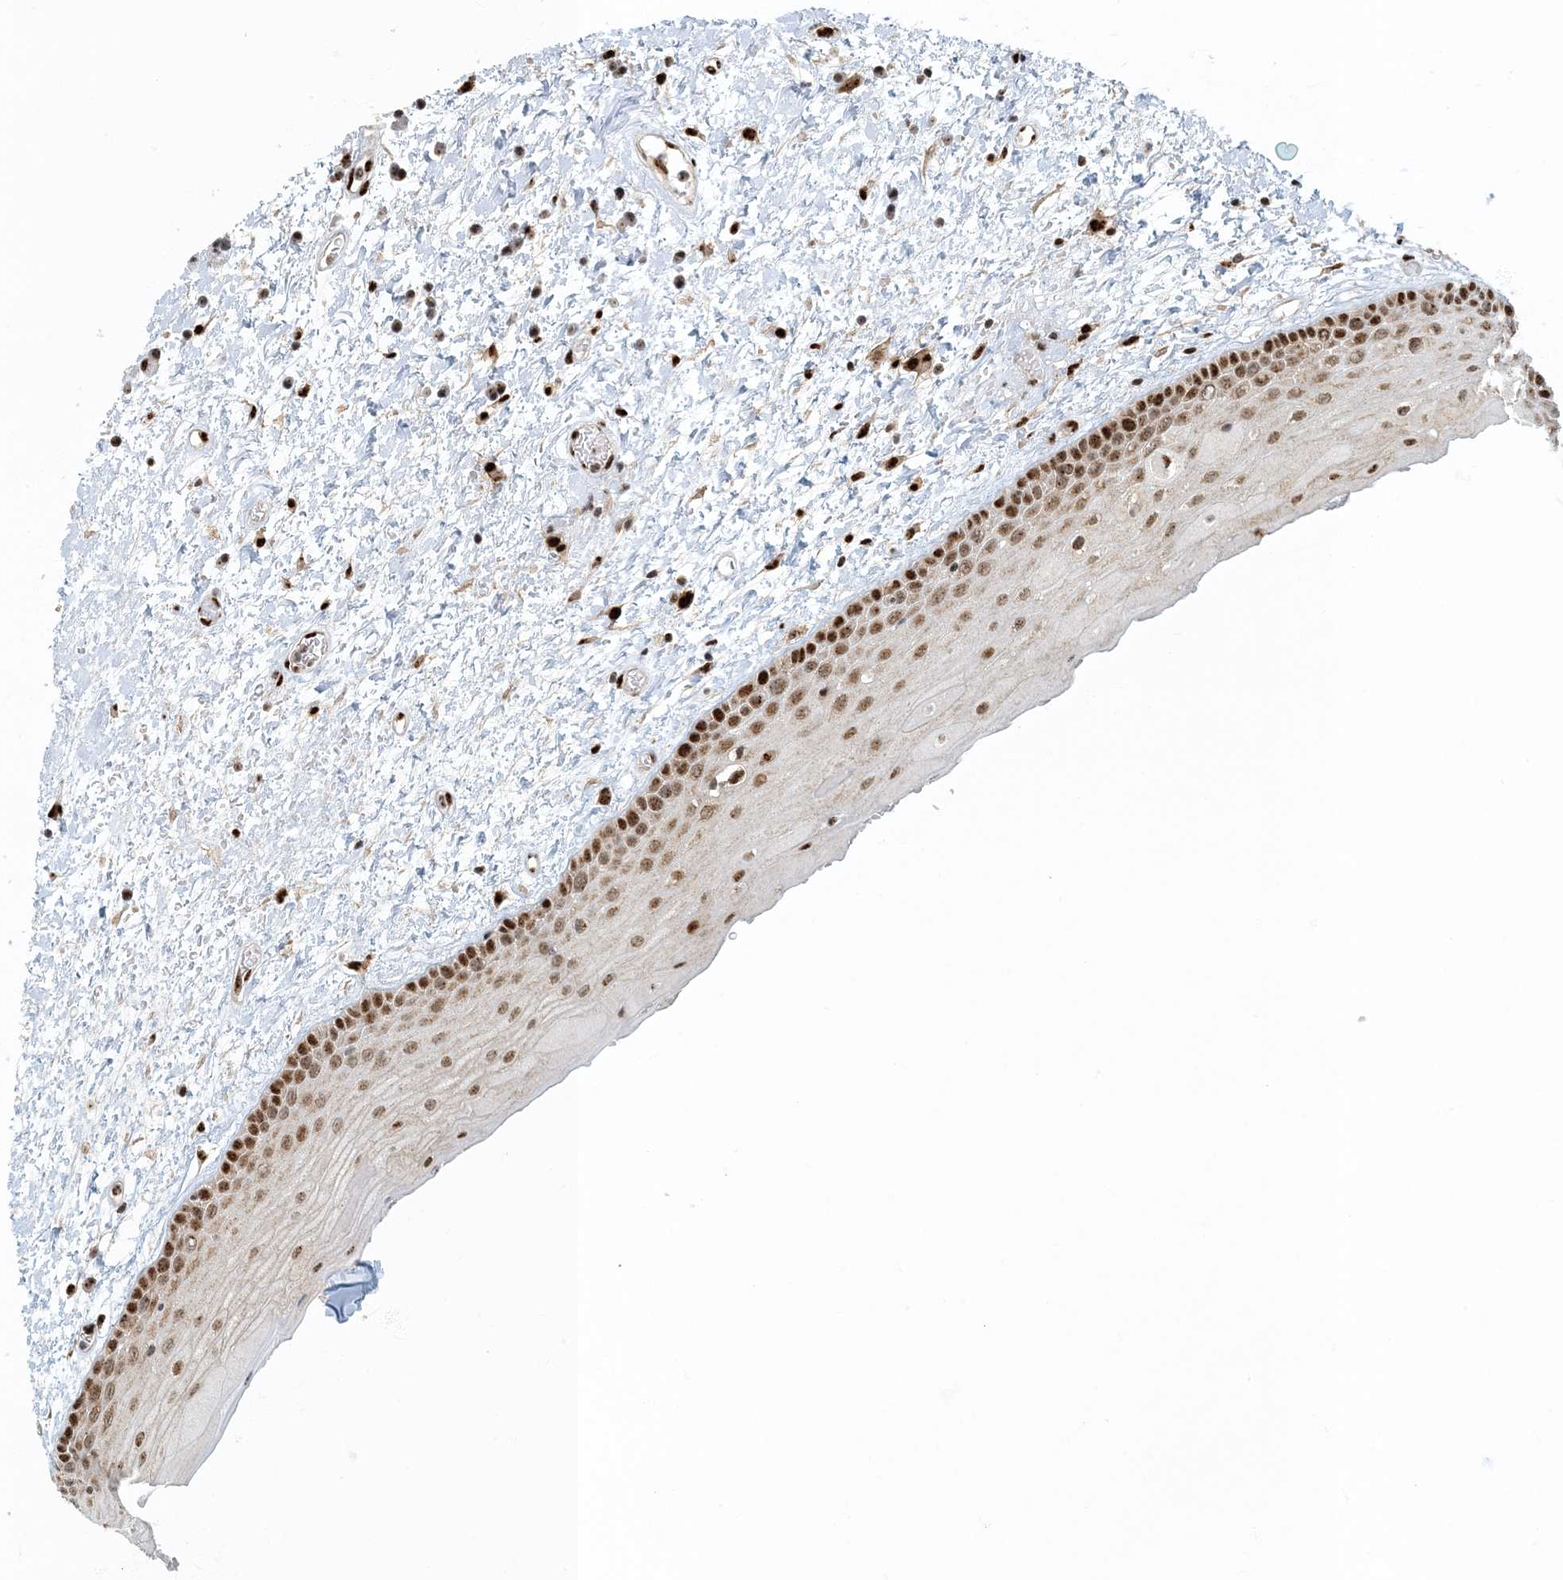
{"staining": {"intensity": "strong", "quantity": ">75%", "location": "nuclear"}, "tissue": "oral mucosa", "cell_type": "Squamous epithelial cells", "image_type": "normal", "snomed": [{"axis": "morphology", "description": "Normal tissue, NOS"}, {"axis": "topography", "description": "Oral tissue"}], "caption": "Oral mucosa stained for a protein reveals strong nuclear positivity in squamous epithelial cells. The staining was performed using DAB (3,3'-diaminobenzidine), with brown indicating positive protein expression. Nuclei are stained blue with hematoxylin.", "gene": "MBD1", "patient": {"sex": "female", "age": 76}}